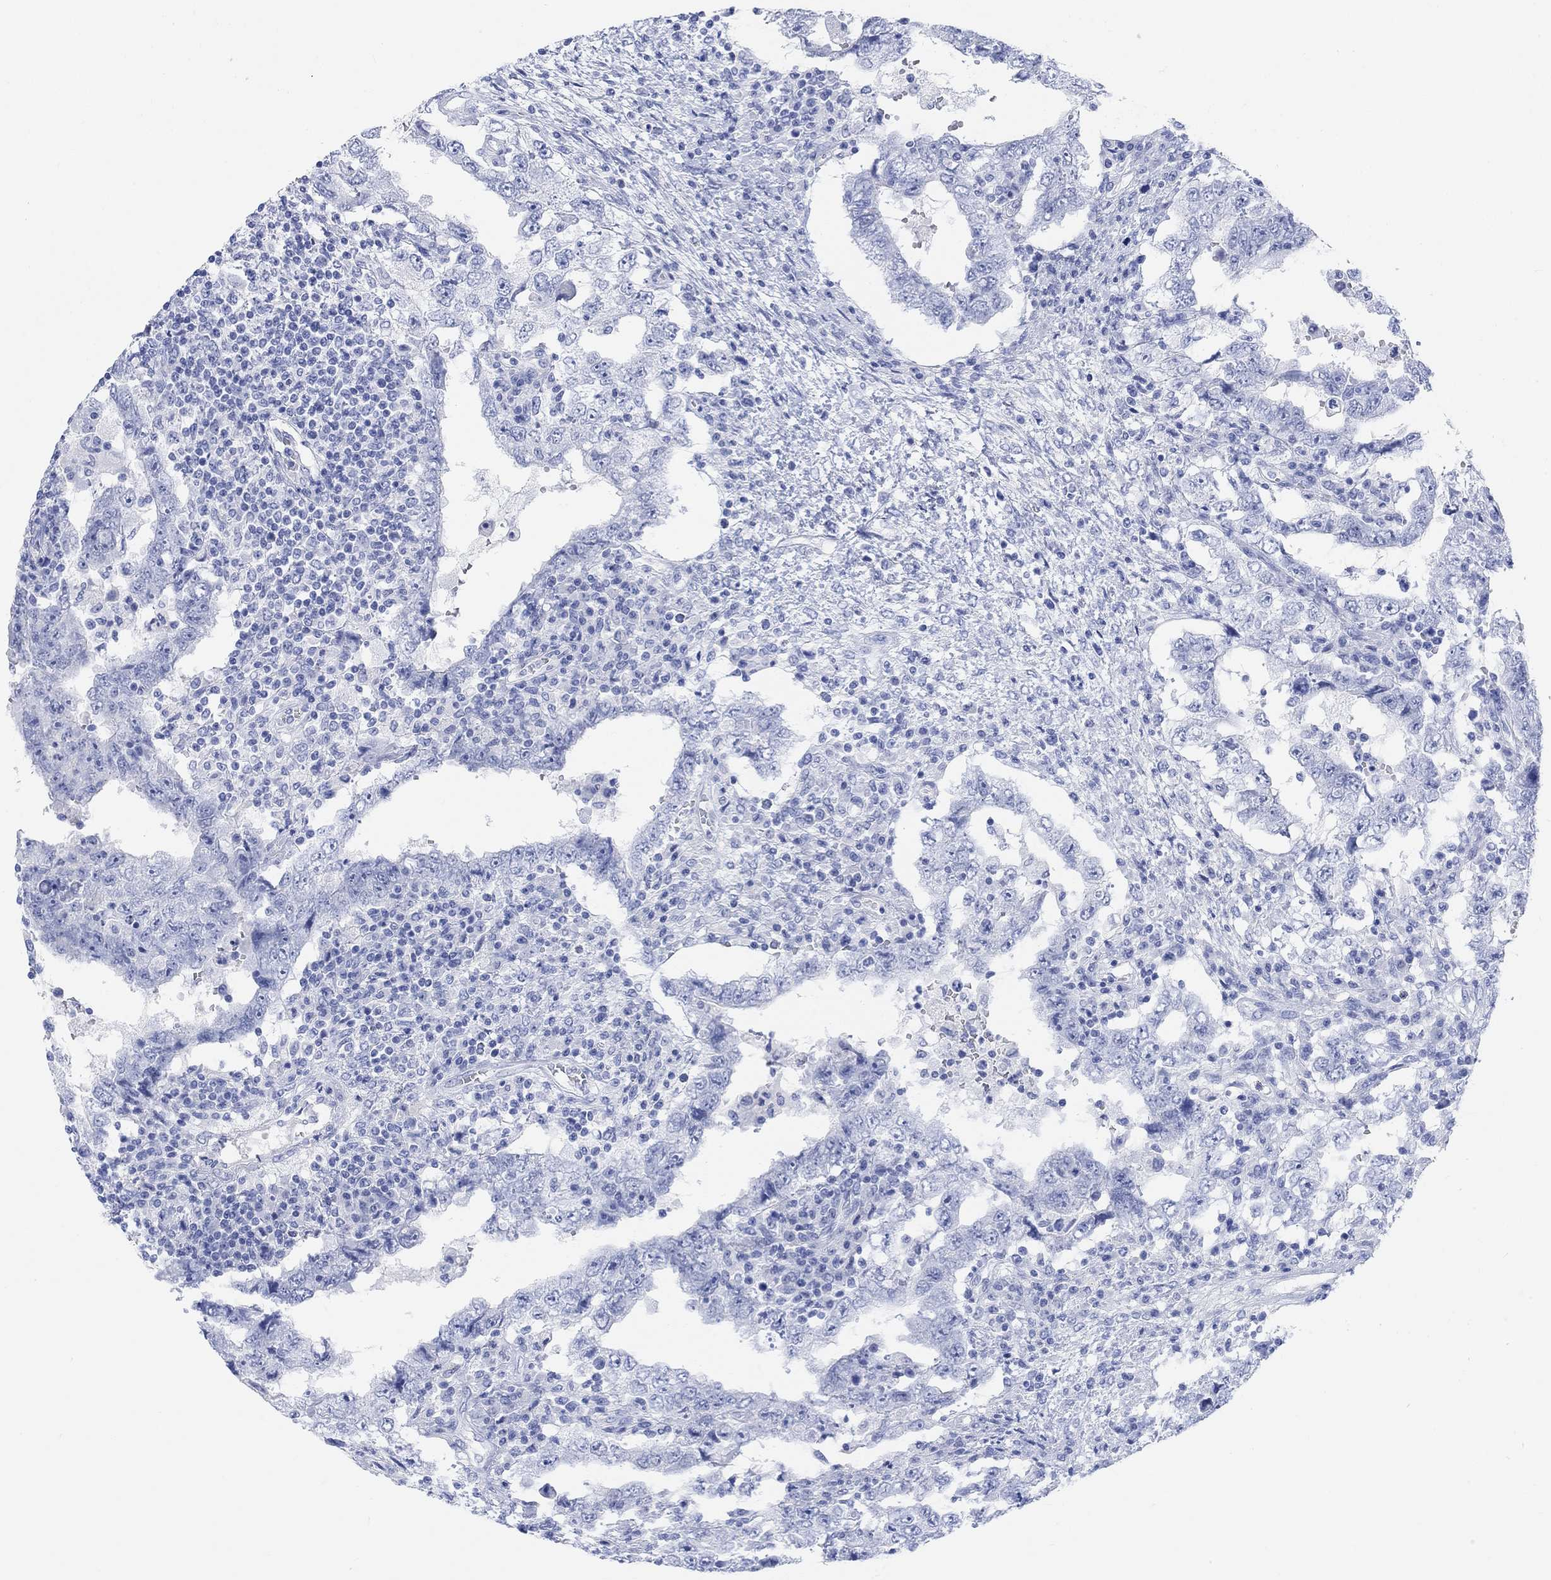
{"staining": {"intensity": "negative", "quantity": "none", "location": "none"}, "tissue": "testis cancer", "cell_type": "Tumor cells", "image_type": "cancer", "snomed": [{"axis": "morphology", "description": "Carcinoma, Embryonal, NOS"}, {"axis": "topography", "description": "Testis"}], "caption": "Immunohistochemistry micrograph of human testis embryonal carcinoma stained for a protein (brown), which reveals no staining in tumor cells.", "gene": "XIRP2", "patient": {"sex": "male", "age": 26}}